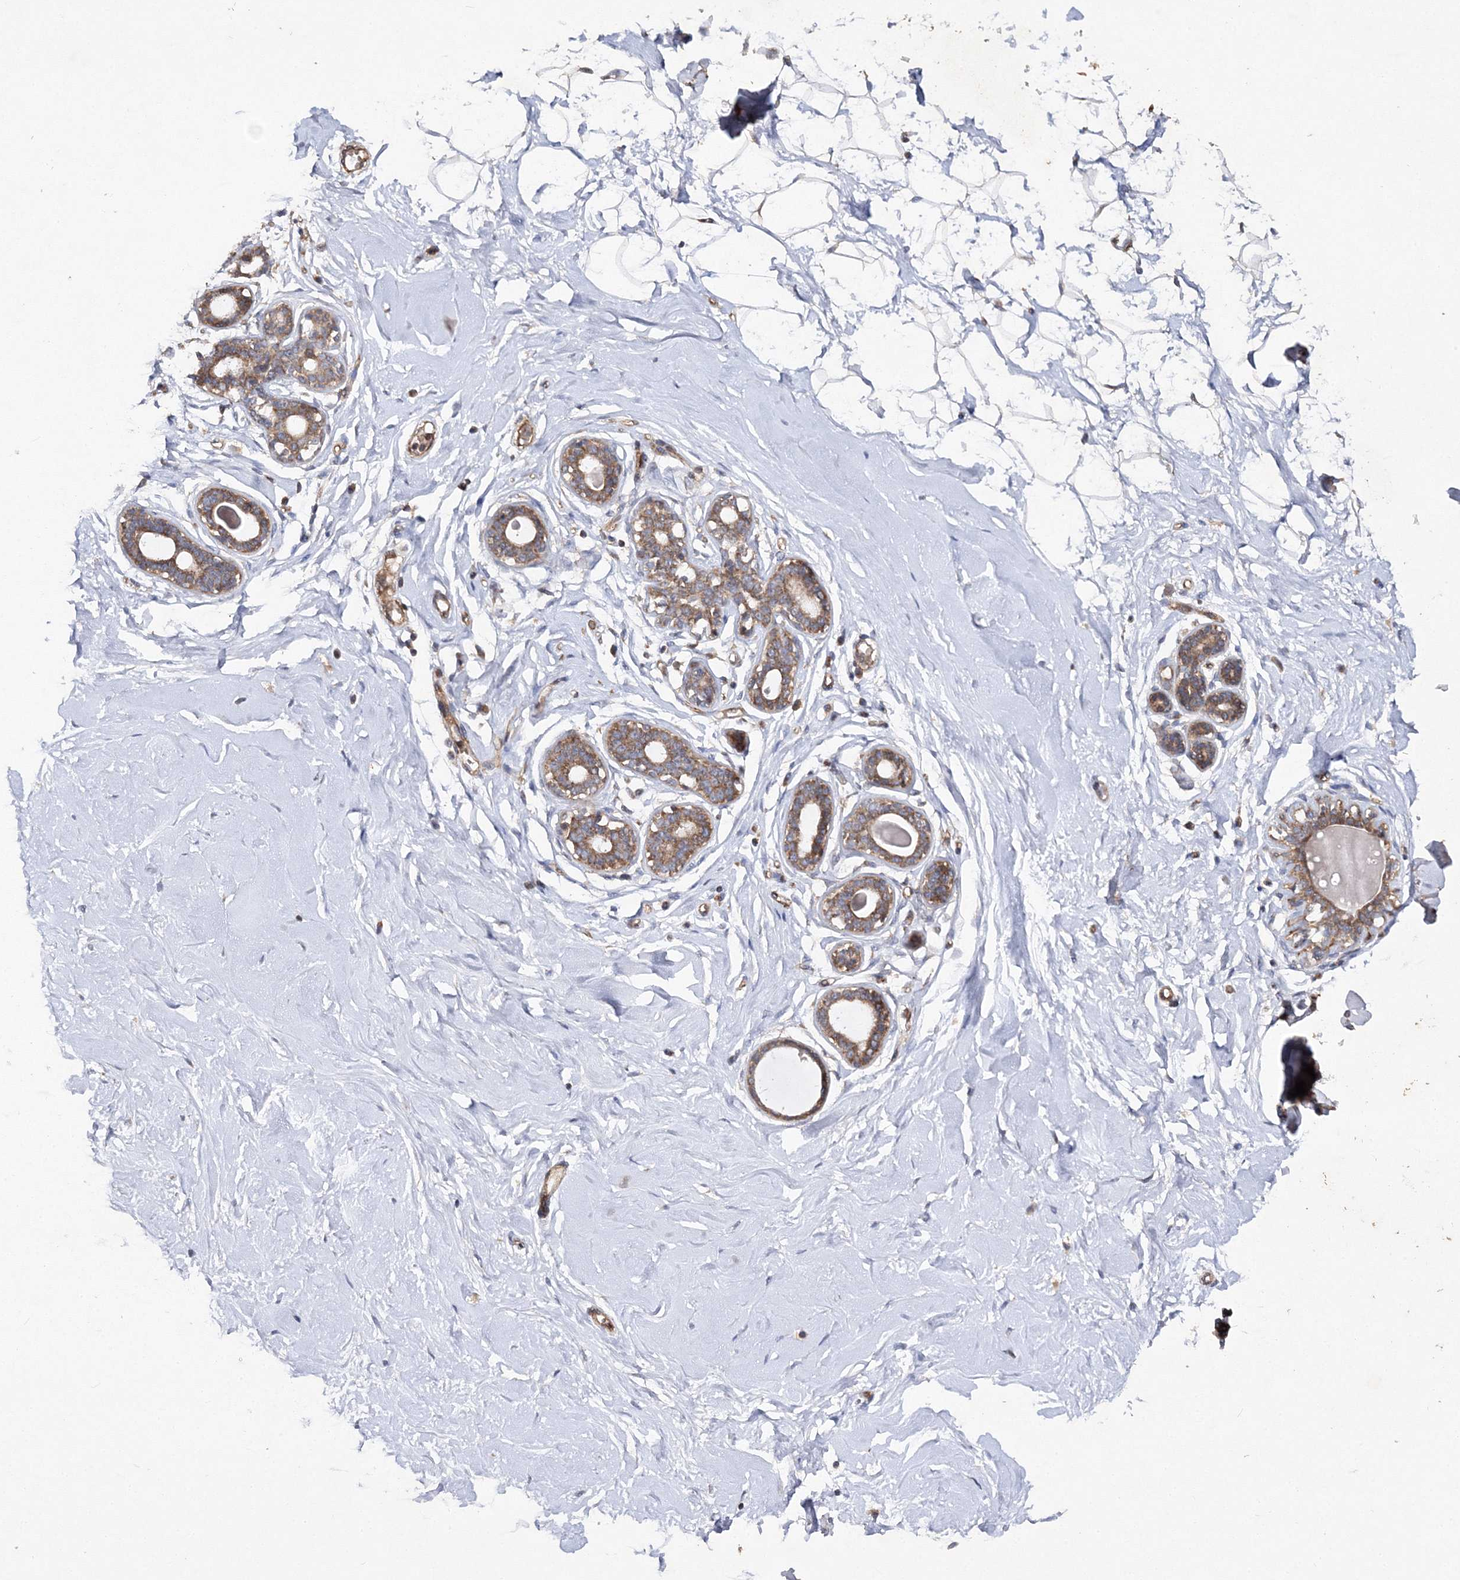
{"staining": {"intensity": "negative", "quantity": "none", "location": "none"}, "tissue": "breast", "cell_type": "Adipocytes", "image_type": "normal", "snomed": [{"axis": "morphology", "description": "Normal tissue, NOS"}, {"axis": "morphology", "description": "Adenoma, NOS"}, {"axis": "topography", "description": "Breast"}], "caption": "The histopathology image displays no significant expression in adipocytes of breast.", "gene": "DNAJC13", "patient": {"sex": "female", "age": 23}}